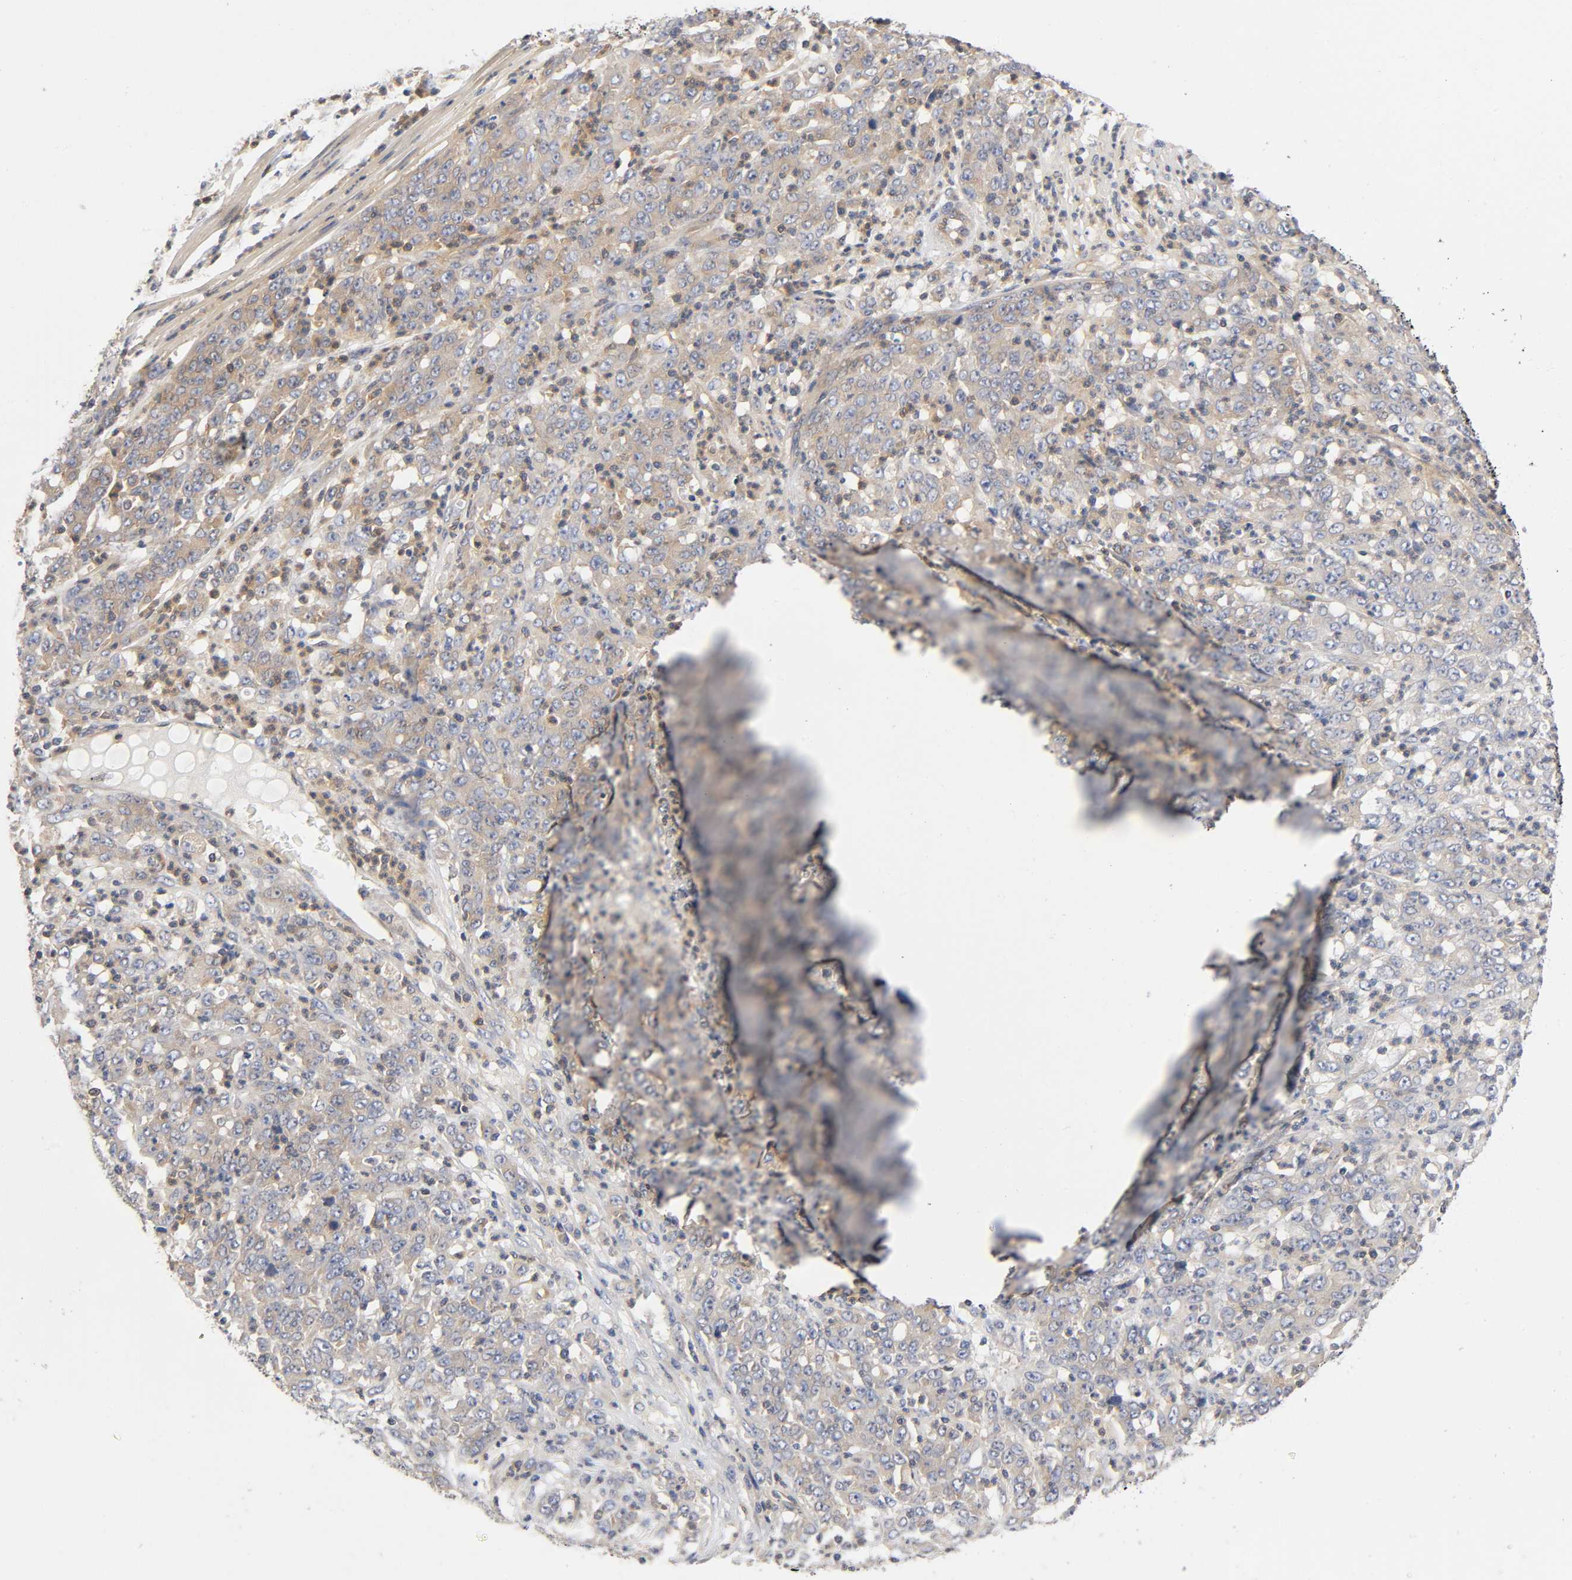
{"staining": {"intensity": "weak", "quantity": ">75%", "location": "cytoplasmic/membranous"}, "tissue": "stomach cancer", "cell_type": "Tumor cells", "image_type": "cancer", "snomed": [{"axis": "morphology", "description": "Adenocarcinoma, NOS"}, {"axis": "topography", "description": "Stomach, lower"}], "caption": "The immunohistochemical stain shows weak cytoplasmic/membranous staining in tumor cells of adenocarcinoma (stomach) tissue.", "gene": "PRKAB1", "patient": {"sex": "female", "age": 71}}